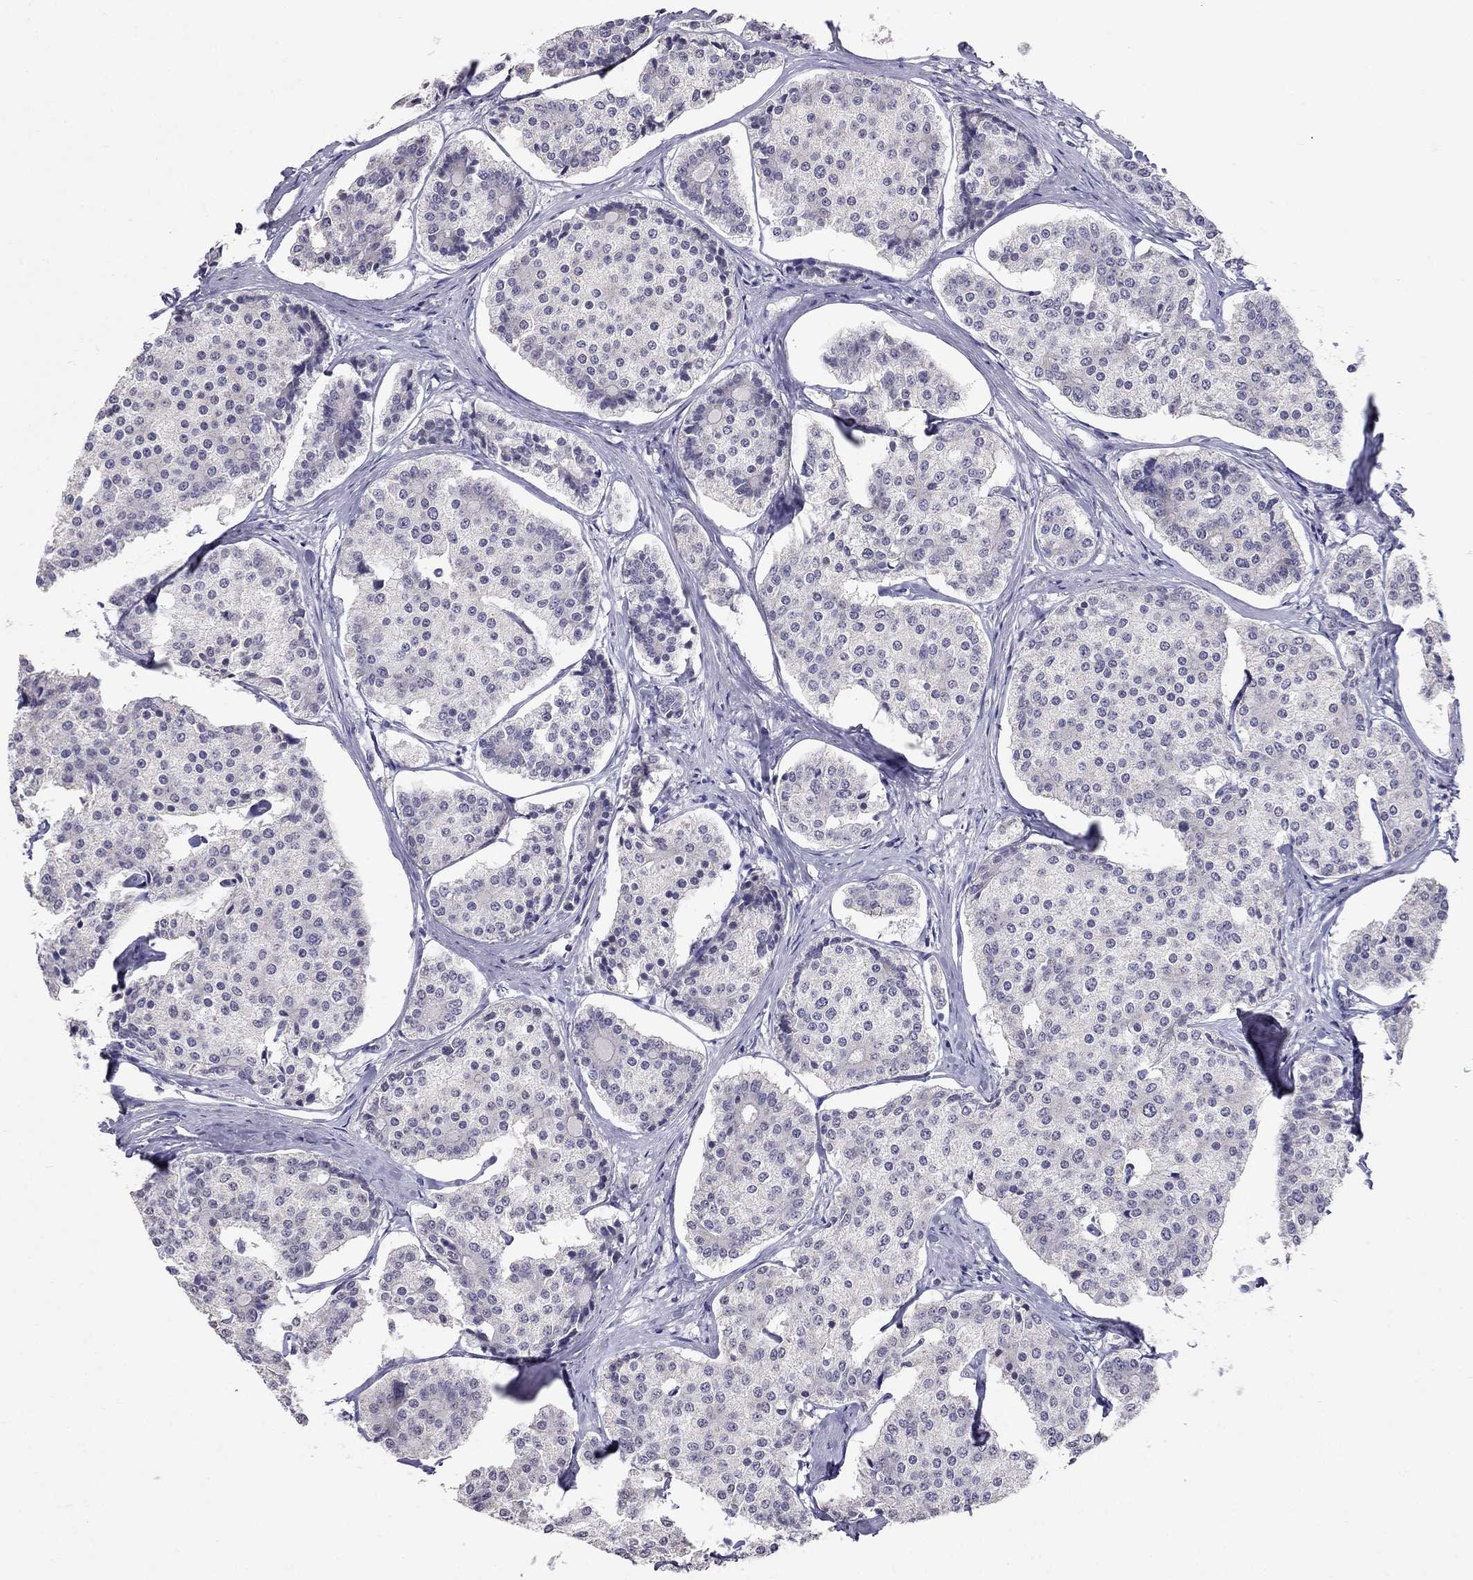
{"staining": {"intensity": "negative", "quantity": "none", "location": "none"}, "tissue": "carcinoid", "cell_type": "Tumor cells", "image_type": "cancer", "snomed": [{"axis": "morphology", "description": "Carcinoid, malignant, NOS"}, {"axis": "topography", "description": "Small intestine"}], "caption": "Protein analysis of carcinoid displays no significant positivity in tumor cells. The staining was performed using DAB to visualize the protein expression in brown, while the nuclei were stained in blue with hematoxylin (Magnification: 20x).", "gene": "MYO3B", "patient": {"sex": "female", "age": 65}}